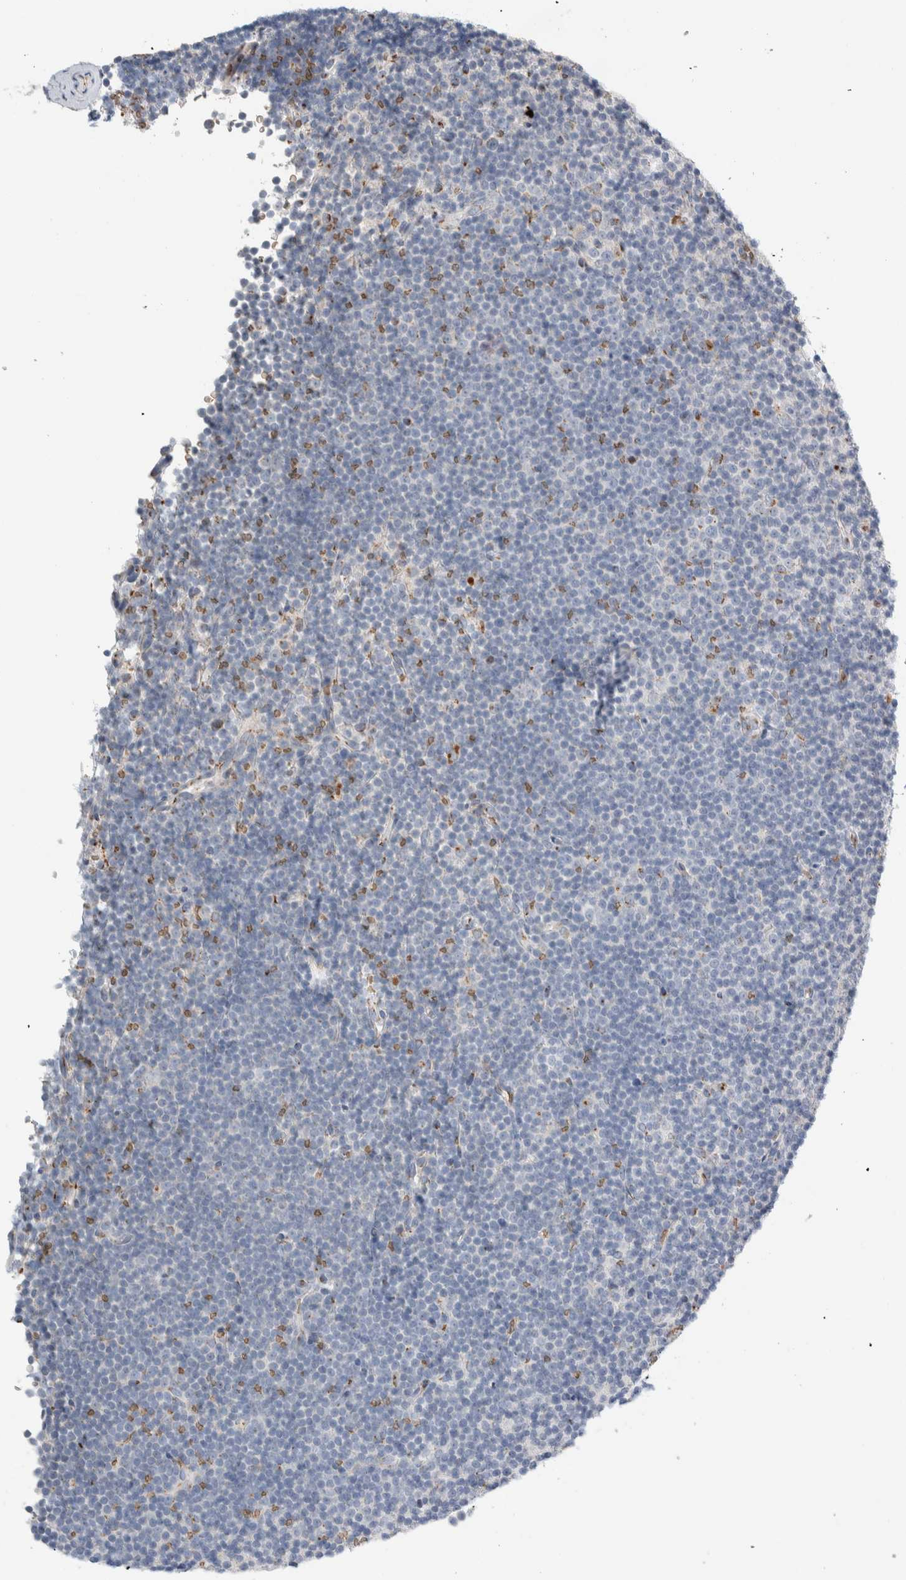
{"staining": {"intensity": "negative", "quantity": "none", "location": "none"}, "tissue": "lymphoma", "cell_type": "Tumor cells", "image_type": "cancer", "snomed": [{"axis": "morphology", "description": "Malignant lymphoma, non-Hodgkin's type, Low grade"}, {"axis": "topography", "description": "Lymph node"}], "caption": "This is a image of IHC staining of lymphoma, which shows no staining in tumor cells.", "gene": "SLC38A10", "patient": {"sex": "female", "age": 67}}